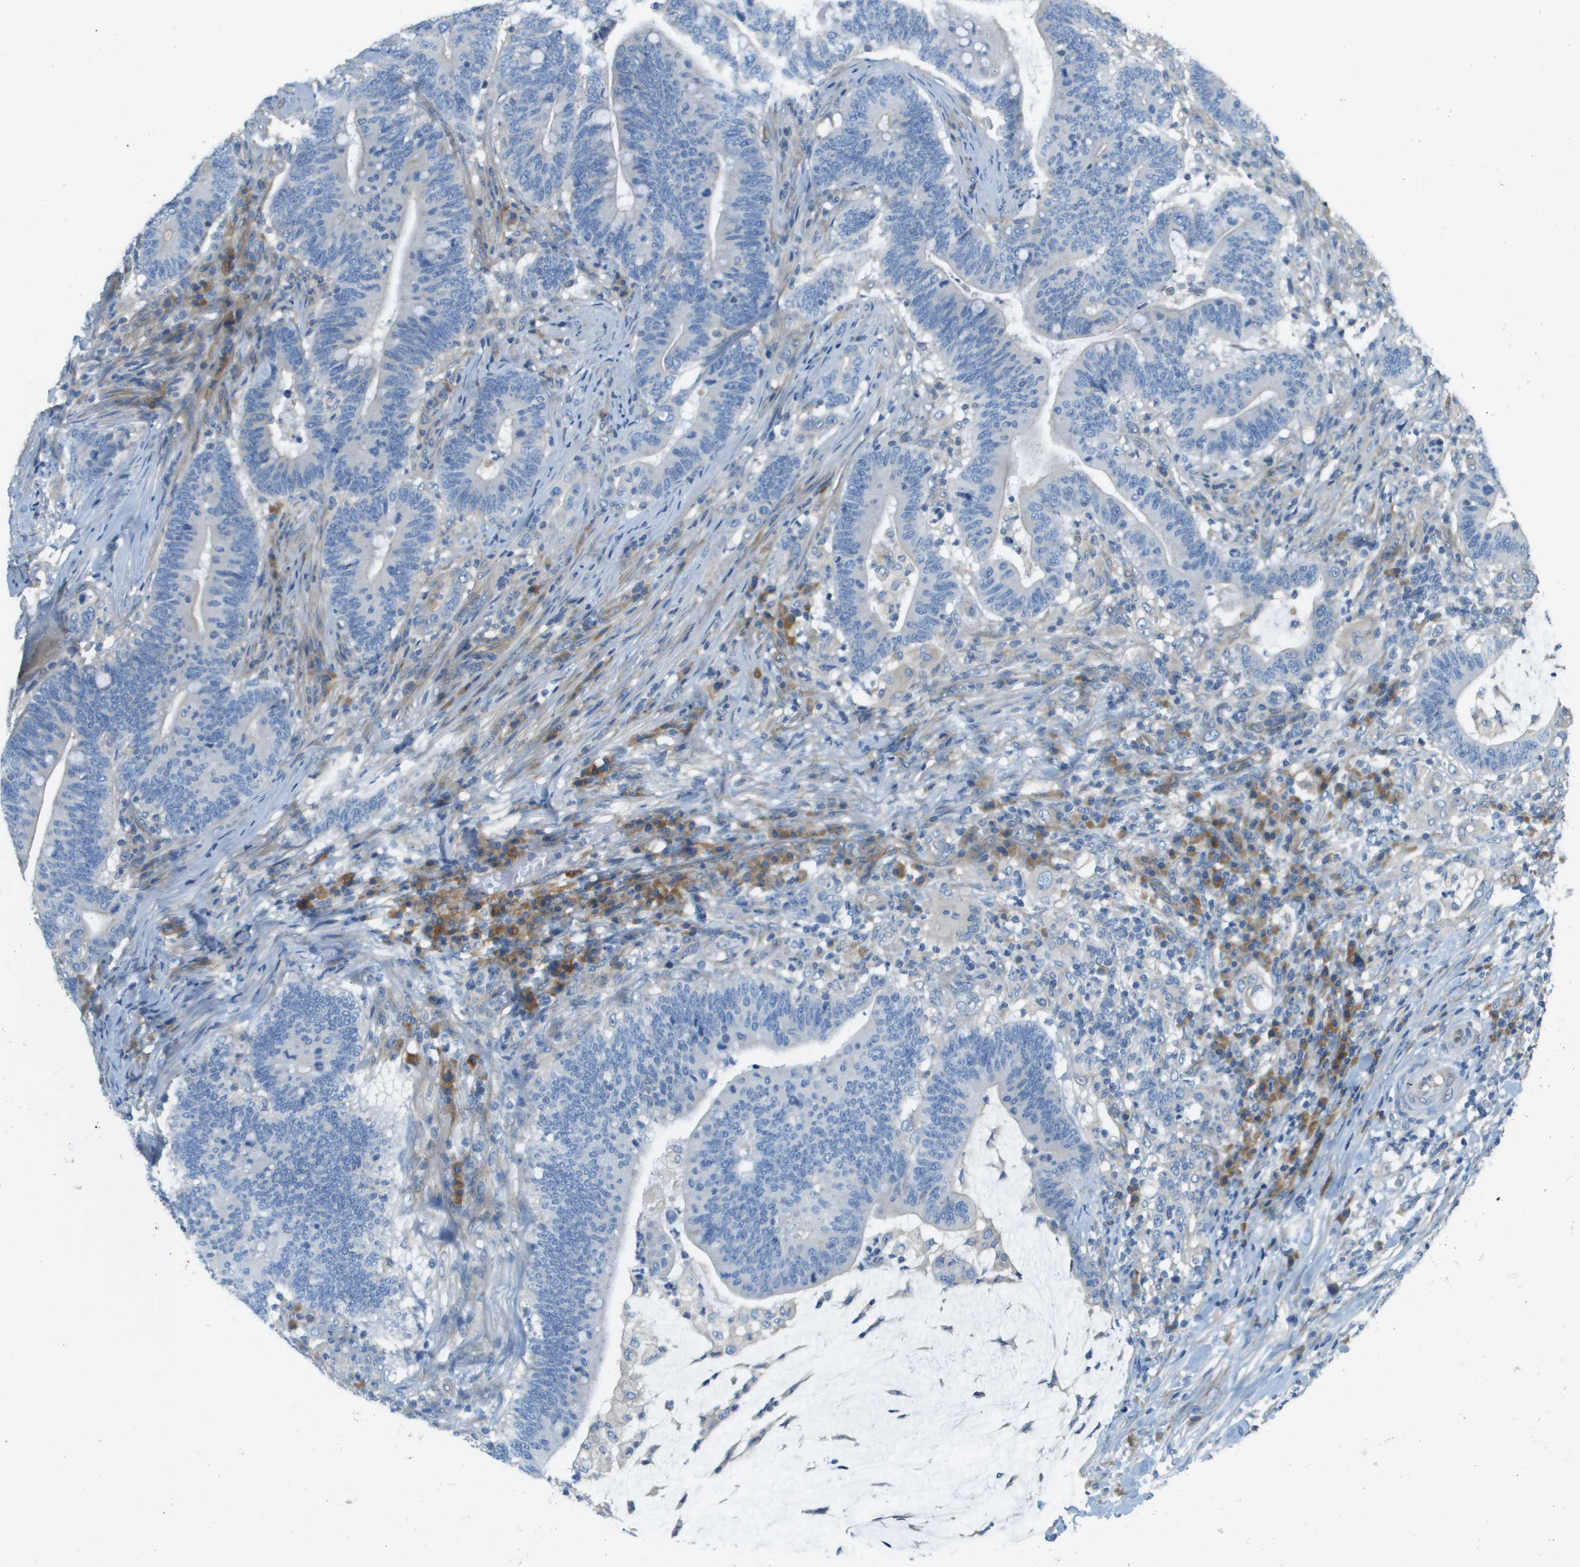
{"staining": {"intensity": "negative", "quantity": "none", "location": "none"}, "tissue": "colorectal cancer", "cell_type": "Tumor cells", "image_type": "cancer", "snomed": [{"axis": "morphology", "description": "Normal tissue, NOS"}, {"axis": "morphology", "description": "Adenocarcinoma, NOS"}, {"axis": "topography", "description": "Colon"}], "caption": "This image is of adenocarcinoma (colorectal) stained with immunohistochemistry (IHC) to label a protein in brown with the nuclei are counter-stained blue. There is no staining in tumor cells.", "gene": "DNAJB11", "patient": {"sex": "female", "age": 66}}